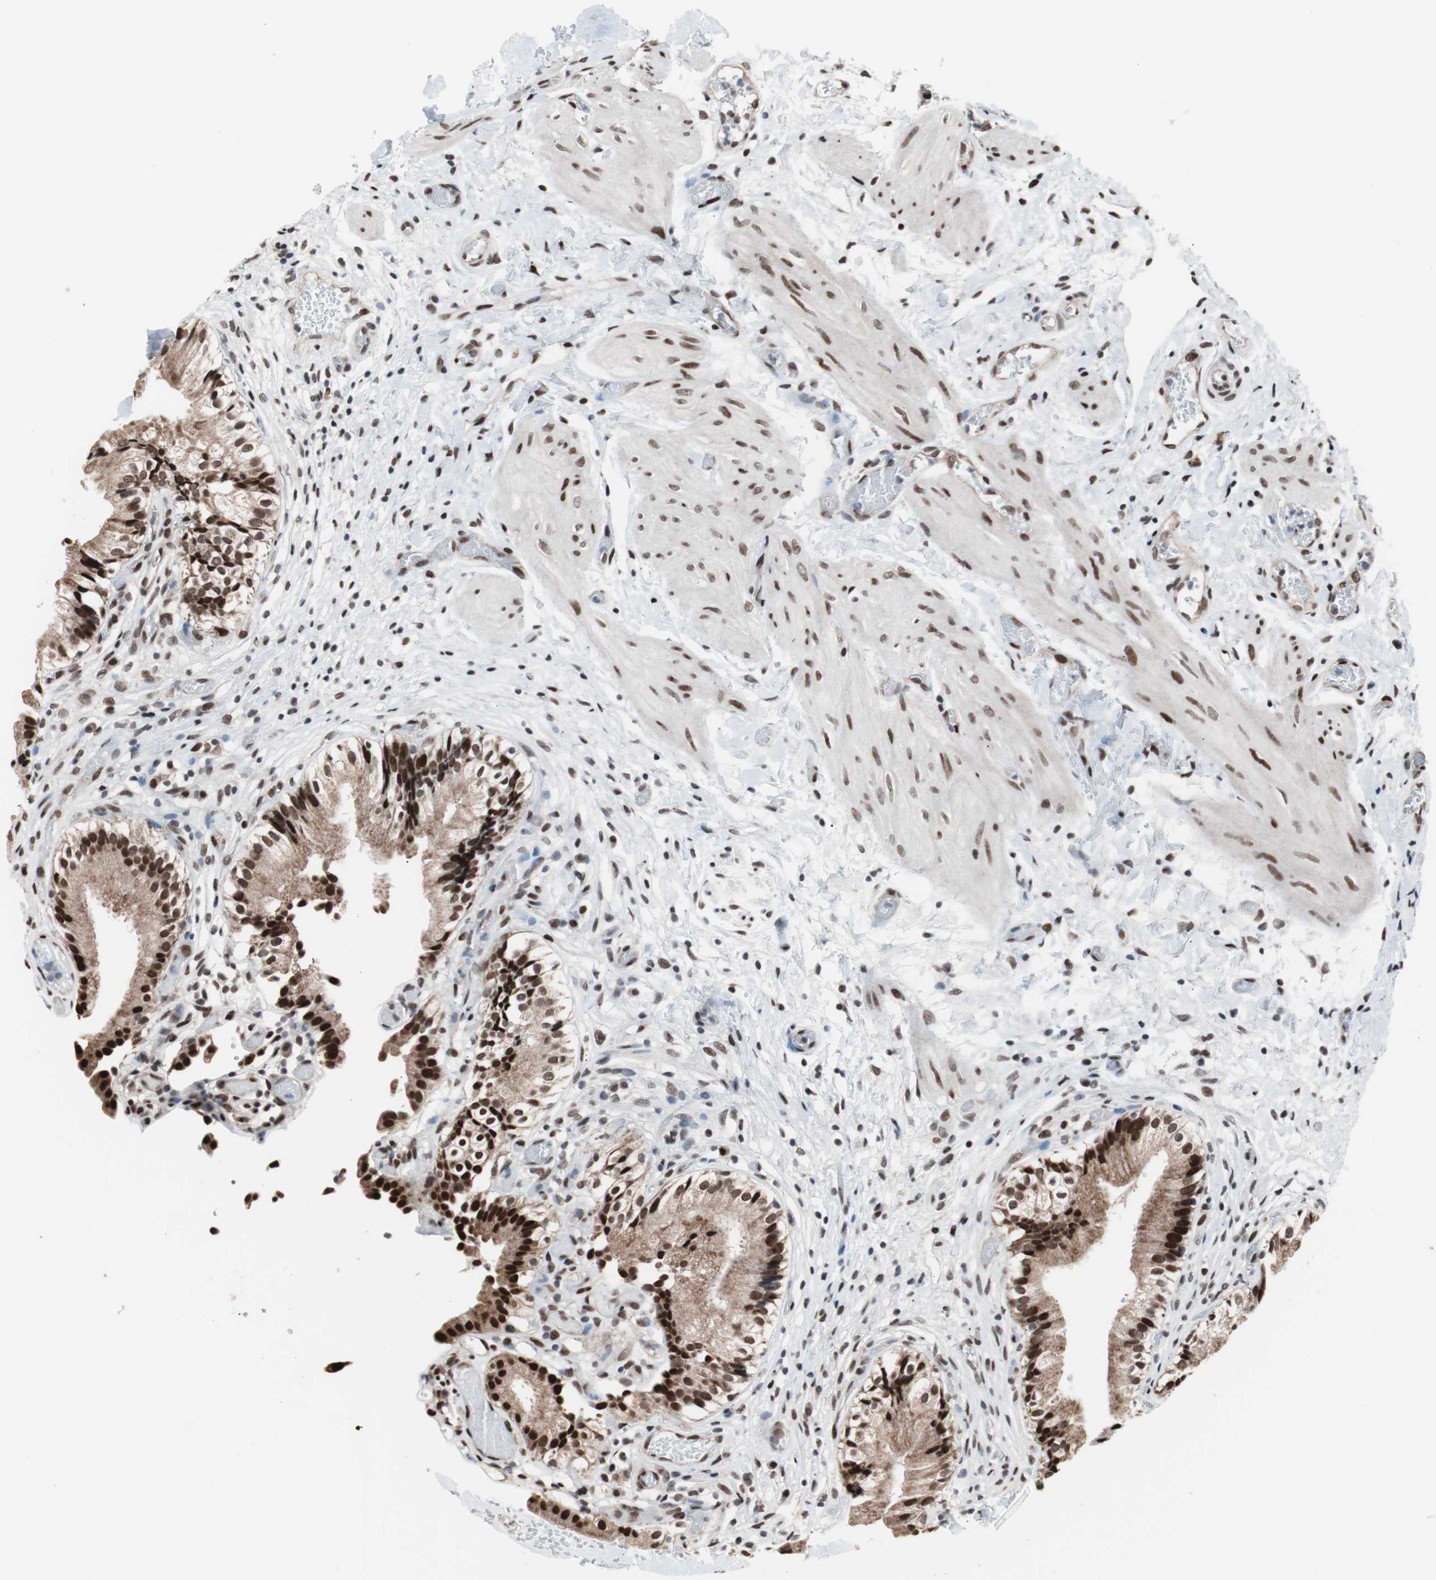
{"staining": {"intensity": "strong", "quantity": ">75%", "location": "nuclear"}, "tissue": "gallbladder", "cell_type": "Glandular cells", "image_type": "normal", "snomed": [{"axis": "morphology", "description": "Normal tissue, NOS"}, {"axis": "topography", "description": "Gallbladder"}], "caption": "A brown stain highlights strong nuclear positivity of a protein in glandular cells of normal gallbladder.", "gene": "POGZ", "patient": {"sex": "male", "age": 65}}